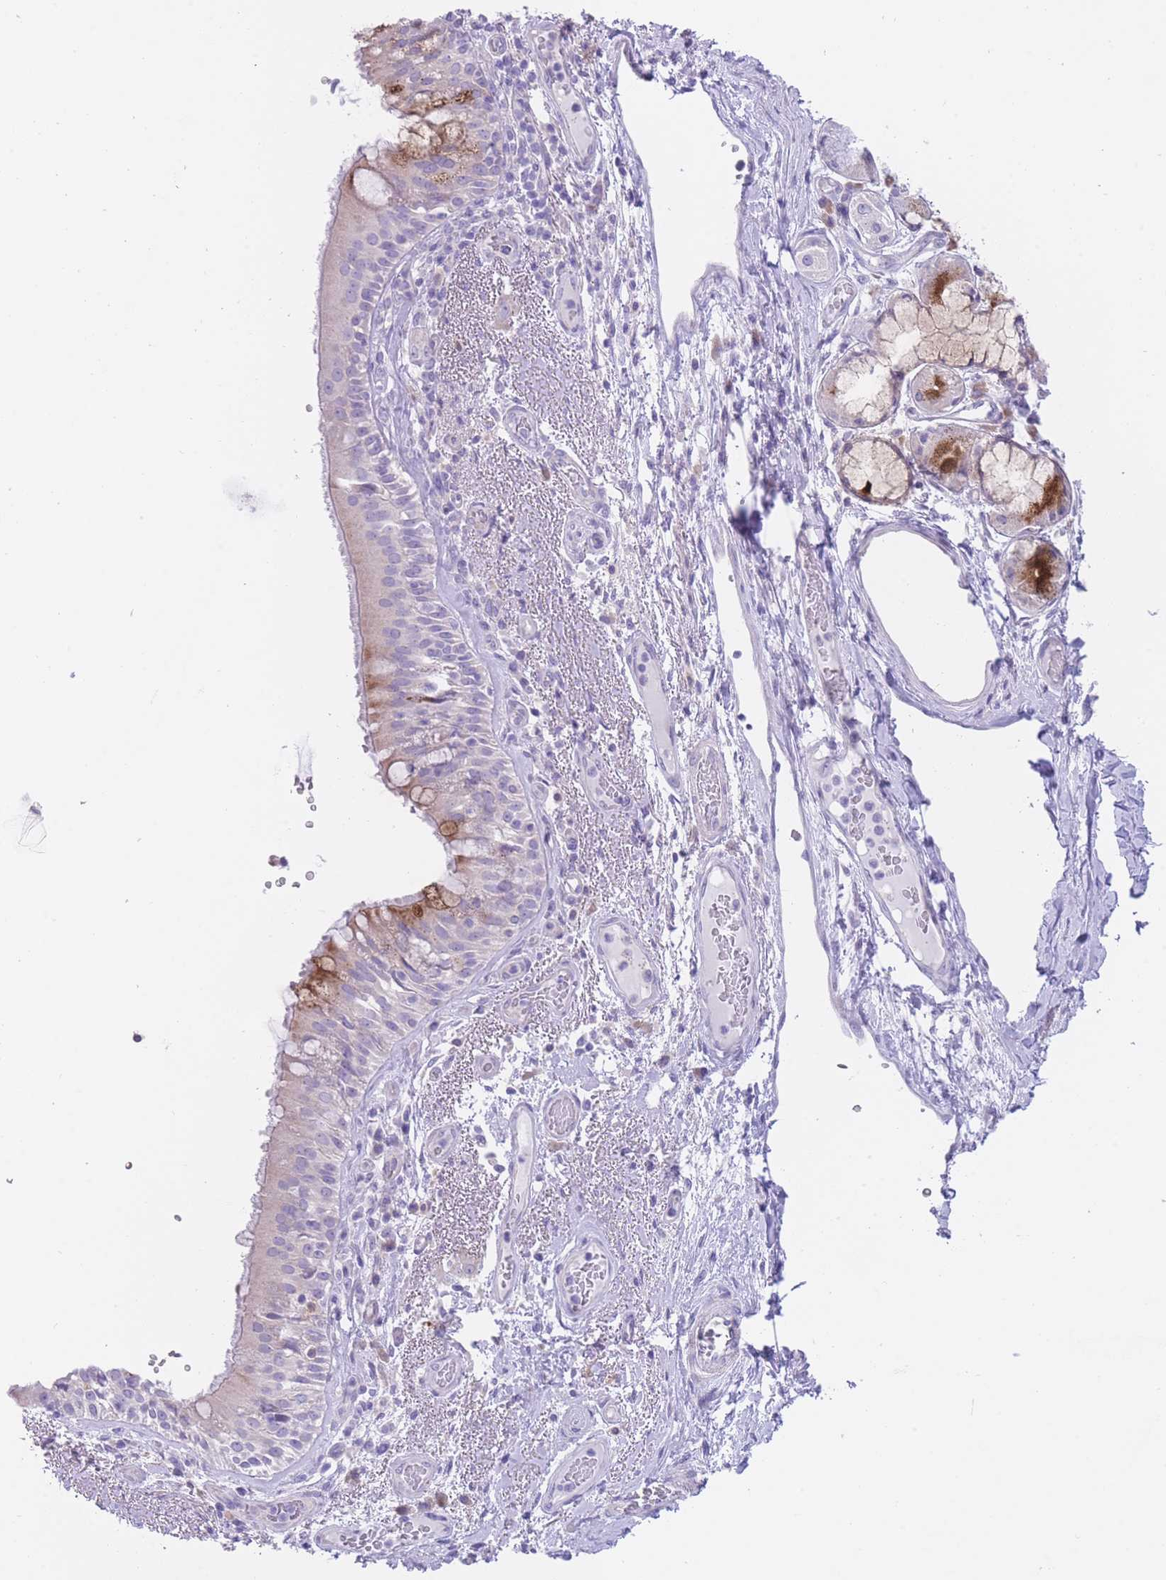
{"staining": {"intensity": "moderate", "quantity": "<25%", "location": "cytoplasmic/membranous"}, "tissue": "bronchus", "cell_type": "Respiratory epithelial cells", "image_type": "normal", "snomed": [{"axis": "morphology", "description": "Normal tissue, NOS"}, {"axis": "topography", "description": "Cartilage tissue"}, {"axis": "topography", "description": "Bronchus"}], "caption": "Normal bronchus was stained to show a protein in brown. There is low levels of moderate cytoplasmic/membranous staining in approximately <25% of respiratory epithelial cells. (DAB = brown stain, brightfield microscopy at high magnification).", "gene": "QTRT1", "patient": {"sex": "male", "age": 63}}